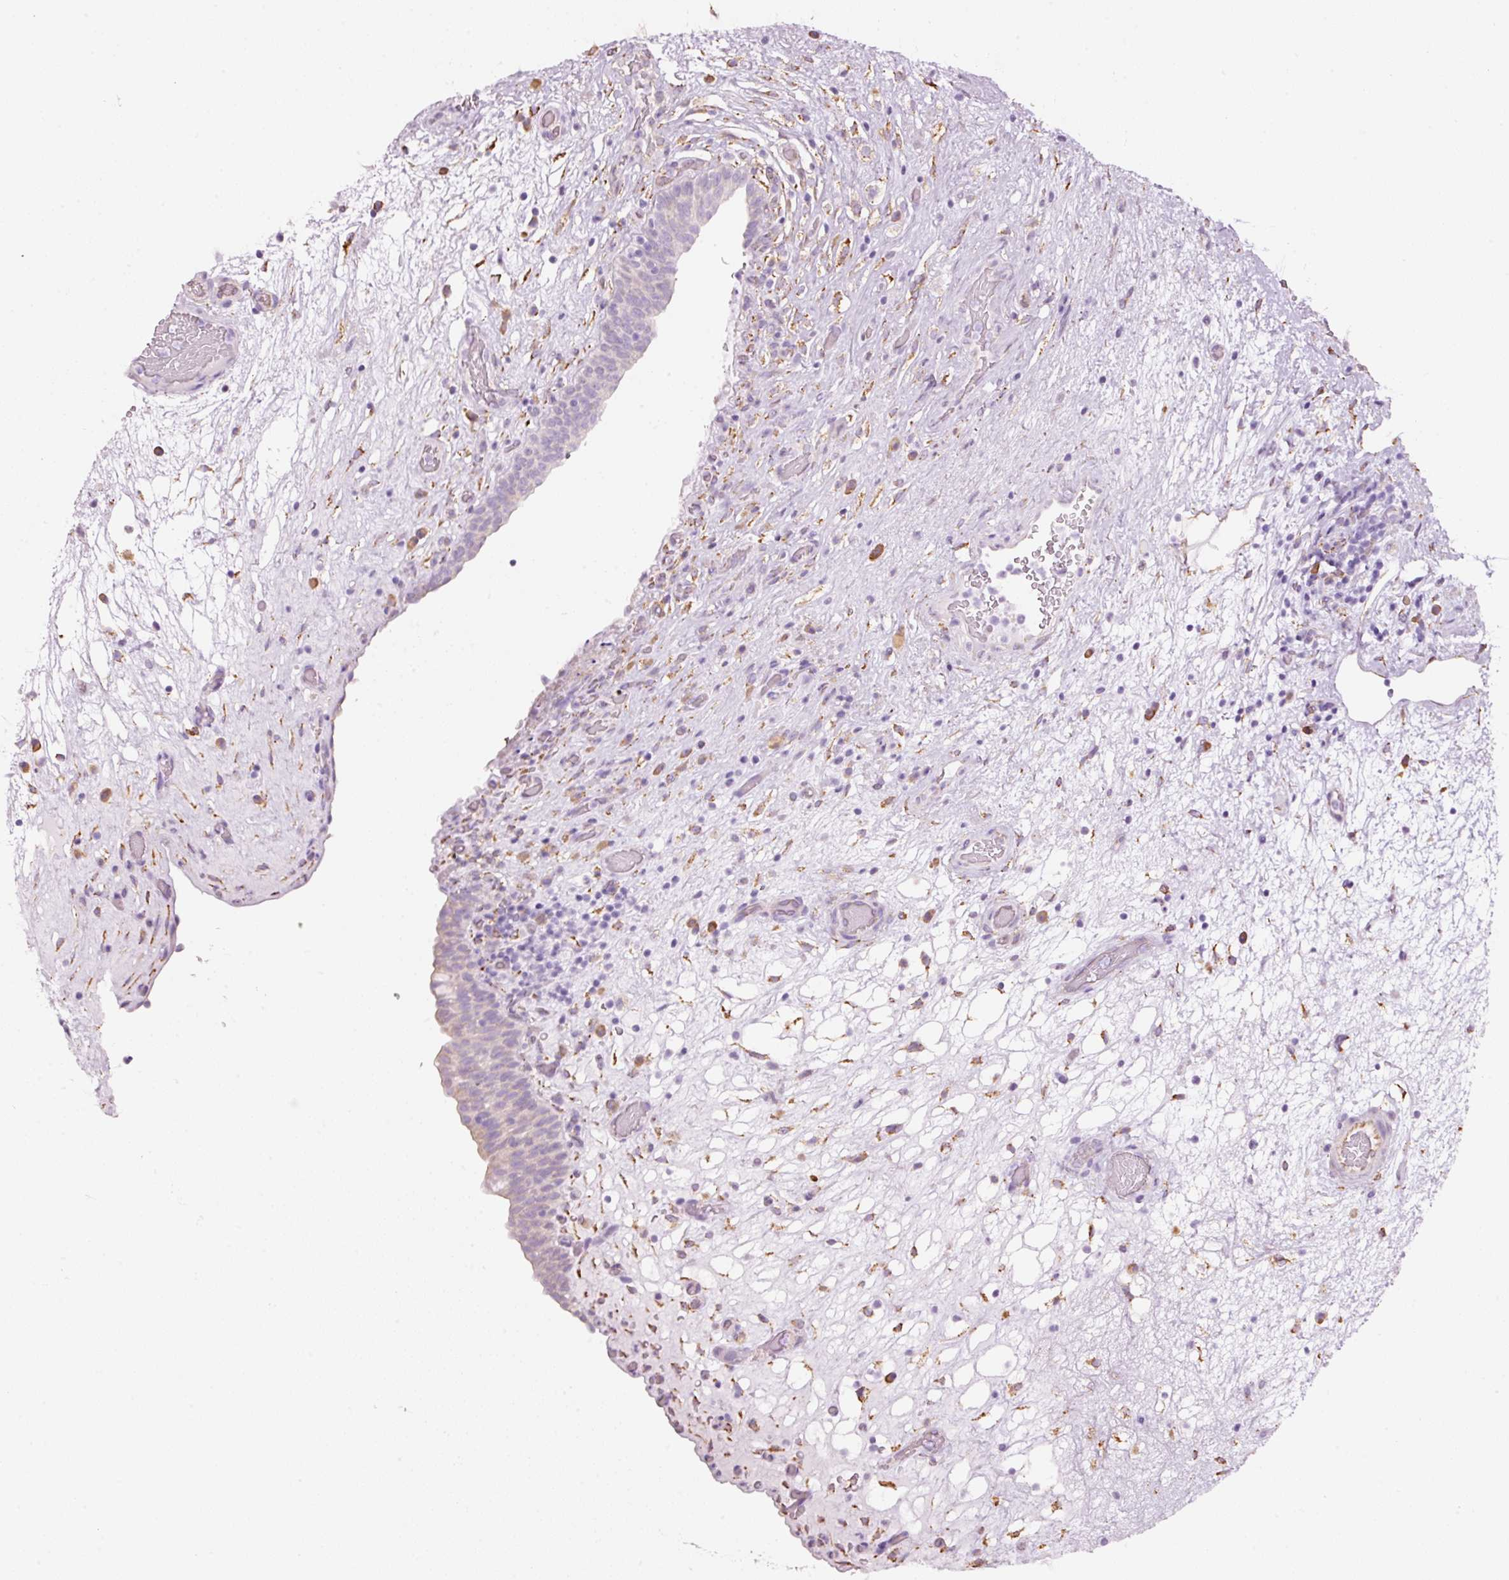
{"staining": {"intensity": "negative", "quantity": "none", "location": "none"}, "tissue": "urinary bladder", "cell_type": "Urothelial cells", "image_type": "normal", "snomed": [{"axis": "morphology", "description": "Normal tissue, NOS"}, {"axis": "topography", "description": "Urinary bladder"}], "caption": "The micrograph exhibits no staining of urothelial cells in unremarkable urinary bladder. (Brightfield microscopy of DAB immunohistochemistry at high magnification).", "gene": "GCG", "patient": {"sex": "male", "age": 71}}